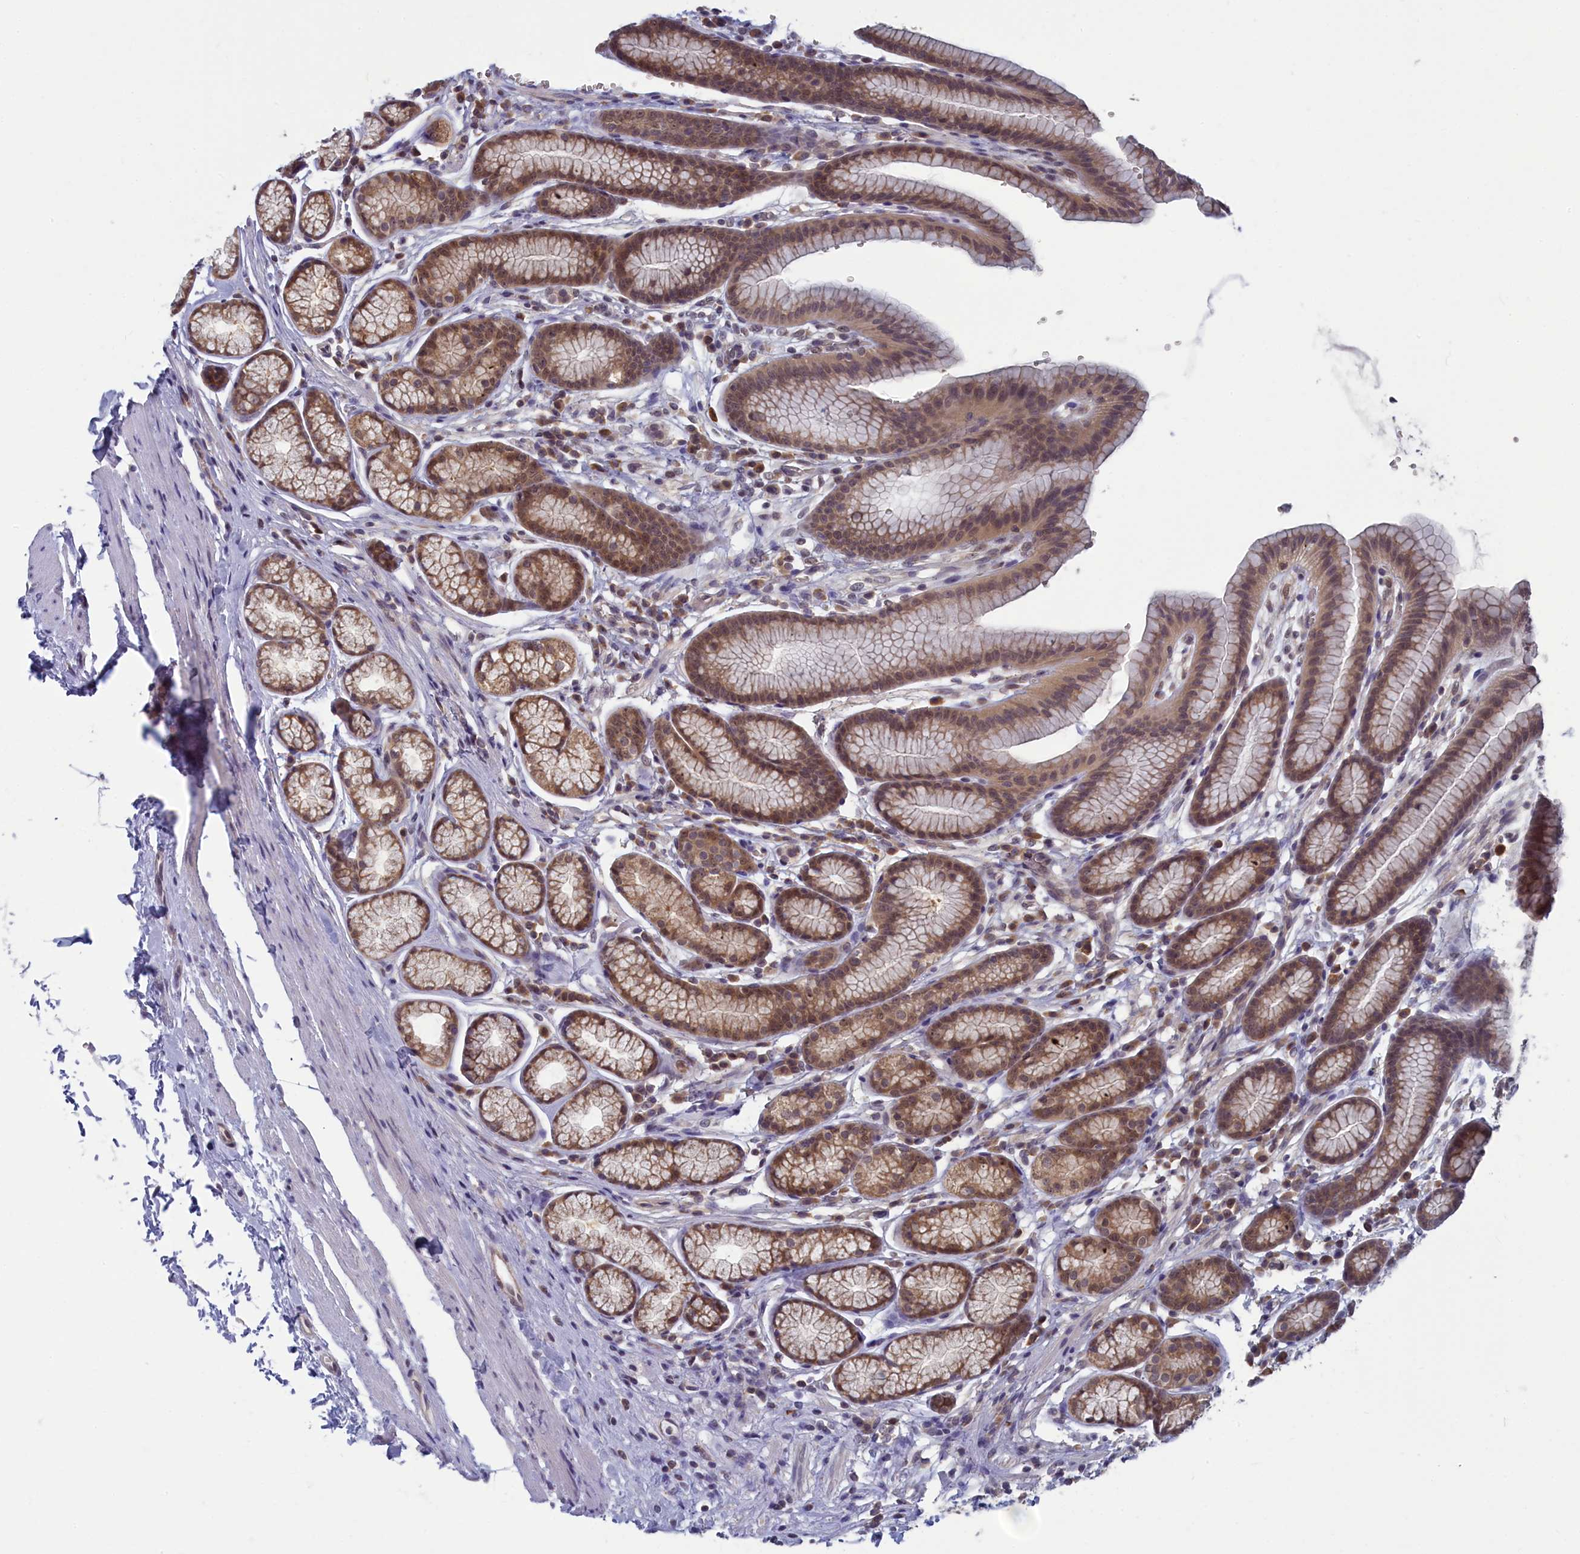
{"staining": {"intensity": "moderate", "quantity": ">75%", "location": "cytoplasmic/membranous,nuclear"}, "tissue": "stomach", "cell_type": "Glandular cells", "image_type": "normal", "snomed": [{"axis": "morphology", "description": "Normal tissue, NOS"}, {"axis": "topography", "description": "Stomach"}], "caption": "DAB (3,3'-diaminobenzidine) immunohistochemical staining of unremarkable stomach shows moderate cytoplasmic/membranous,nuclear protein expression in about >75% of glandular cells.", "gene": "MRI1", "patient": {"sex": "male", "age": 42}}